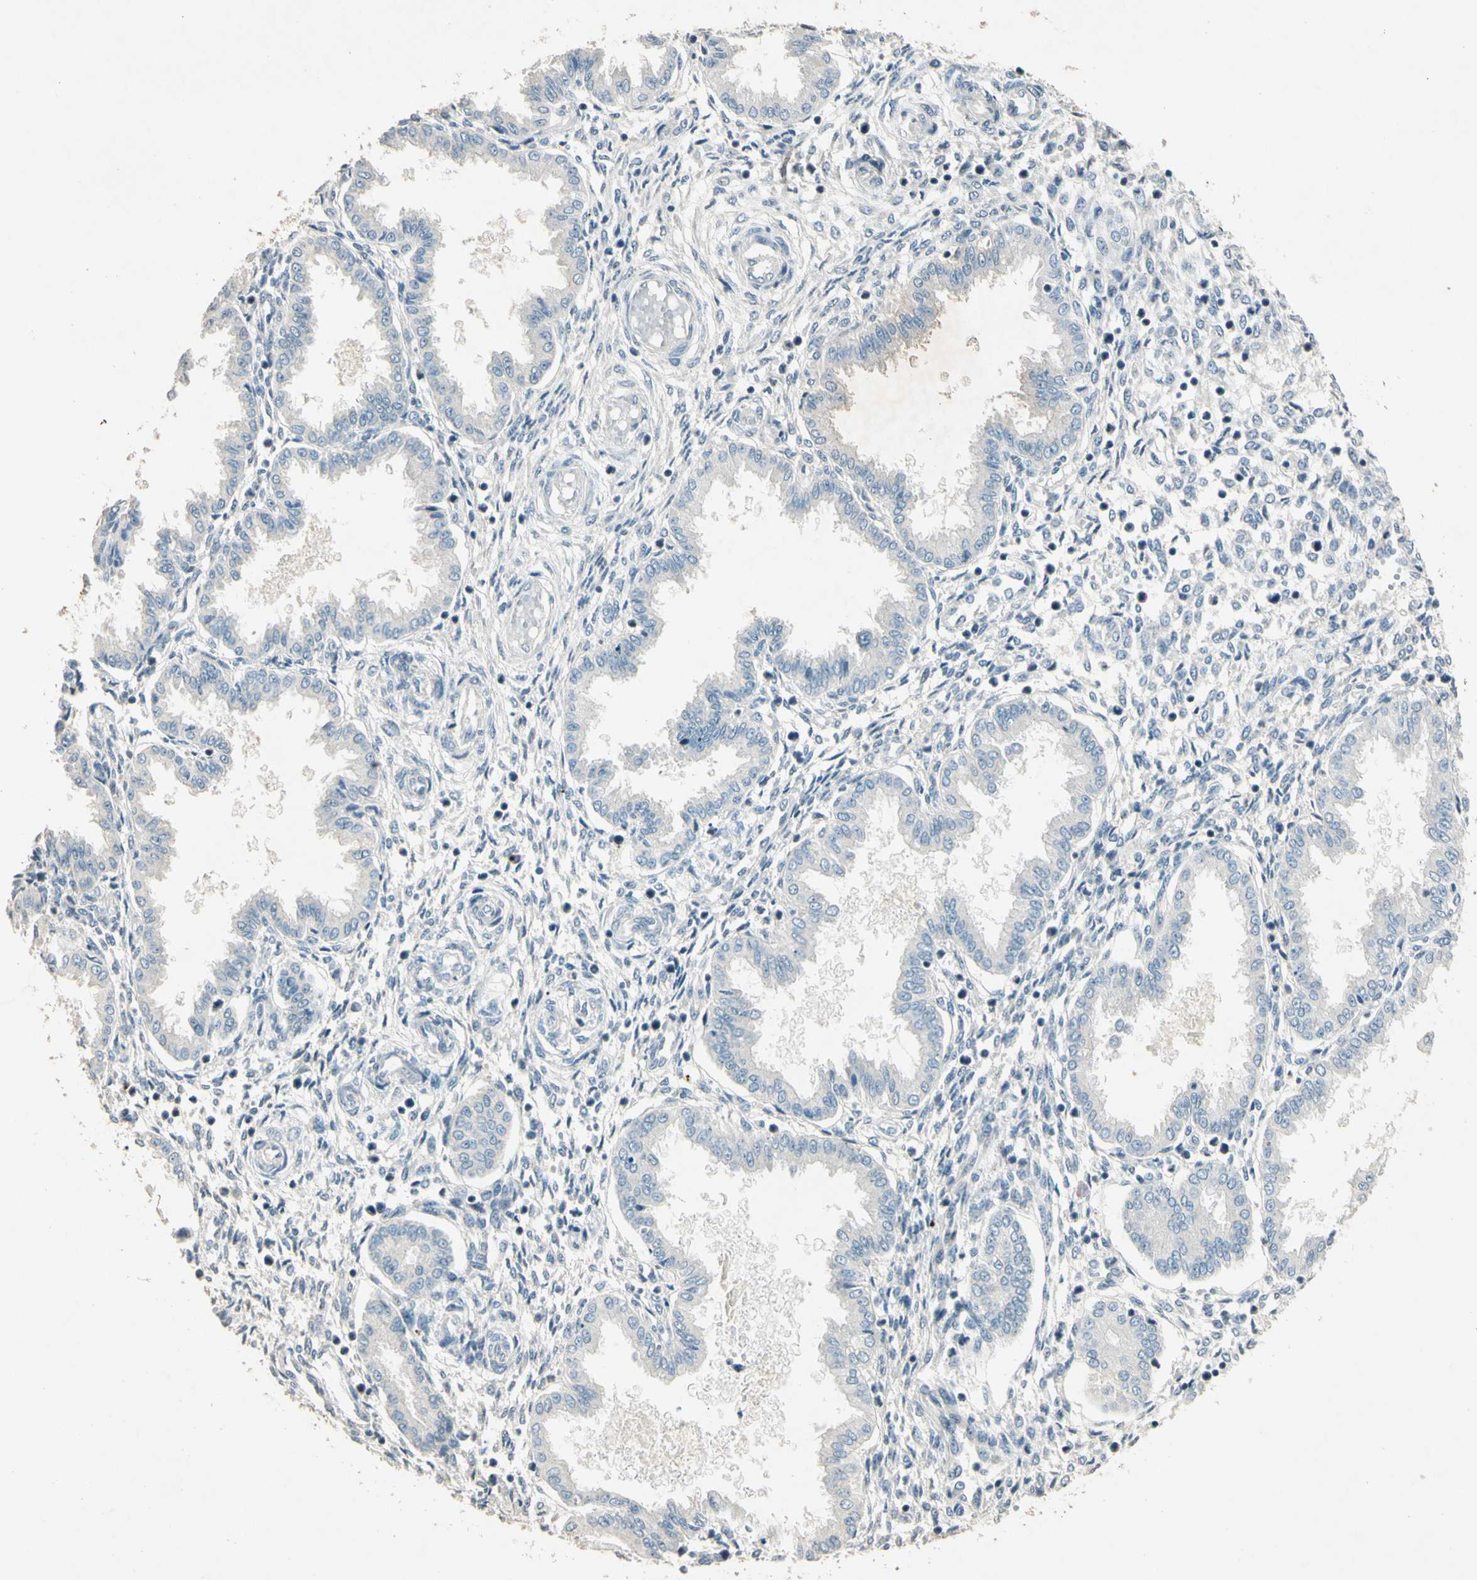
{"staining": {"intensity": "moderate", "quantity": ">75%", "location": "nuclear"}, "tissue": "endometrium", "cell_type": "Cells in endometrial stroma", "image_type": "normal", "snomed": [{"axis": "morphology", "description": "Normal tissue, NOS"}, {"axis": "topography", "description": "Endometrium"}], "caption": "Brown immunohistochemical staining in normal human endometrium shows moderate nuclear expression in about >75% of cells in endometrial stroma. The protein is stained brown, and the nuclei are stained in blue (DAB IHC with brightfield microscopy, high magnification).", "gene": "ZBTB4", "patient": {"sex": "female", "age": 33}}